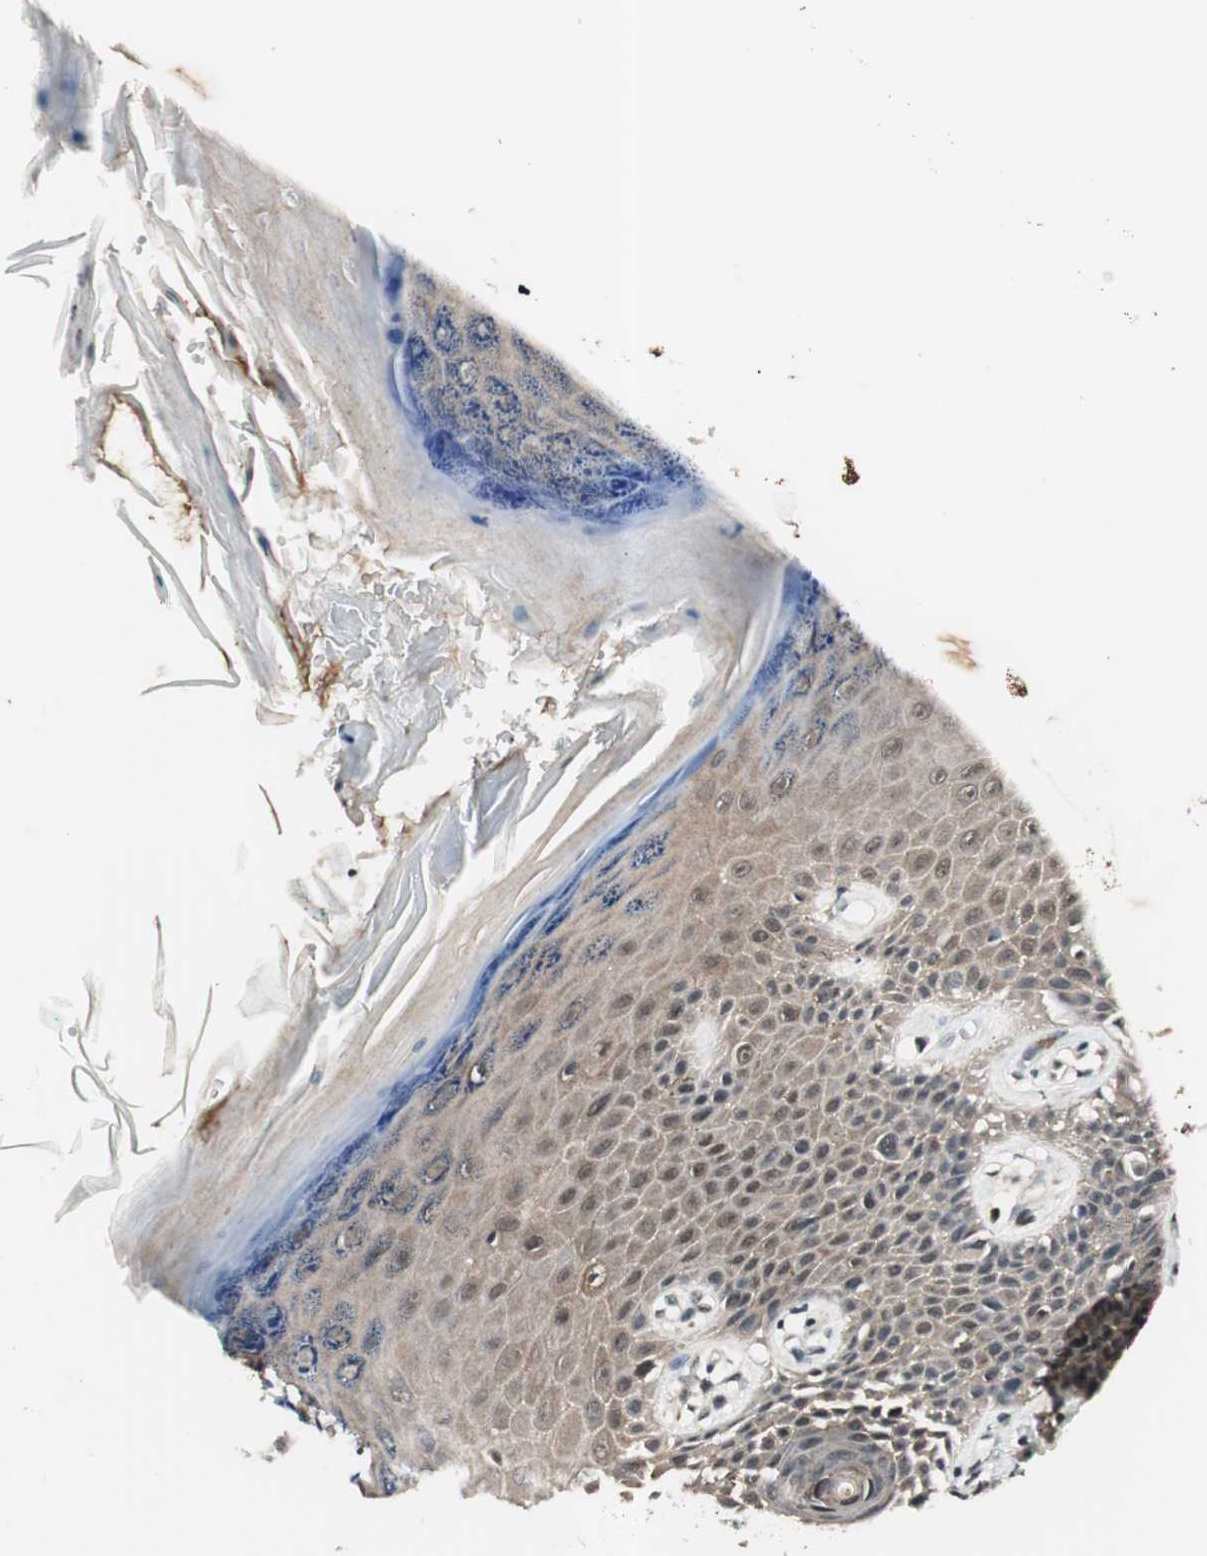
{"staining": {"intensity": "negative", "quantity": "none", "location": "none"}, "tissue": "skin", "cell_type": "Fibroblasts", "image_type": "normal", "snomed": [{"axis": "morphology", "description": "Normal tissue, NOS"}, {"axis": "topography", "description": "Skin"}], "caption": "A high-resolution photomicrograph shows immunohistochemistry (IHC) staining of normal skin, which reveals no significant staining in fibroblasts.", "gene": "NFRKB", "patient": {"sex": "male", "age": 26}}